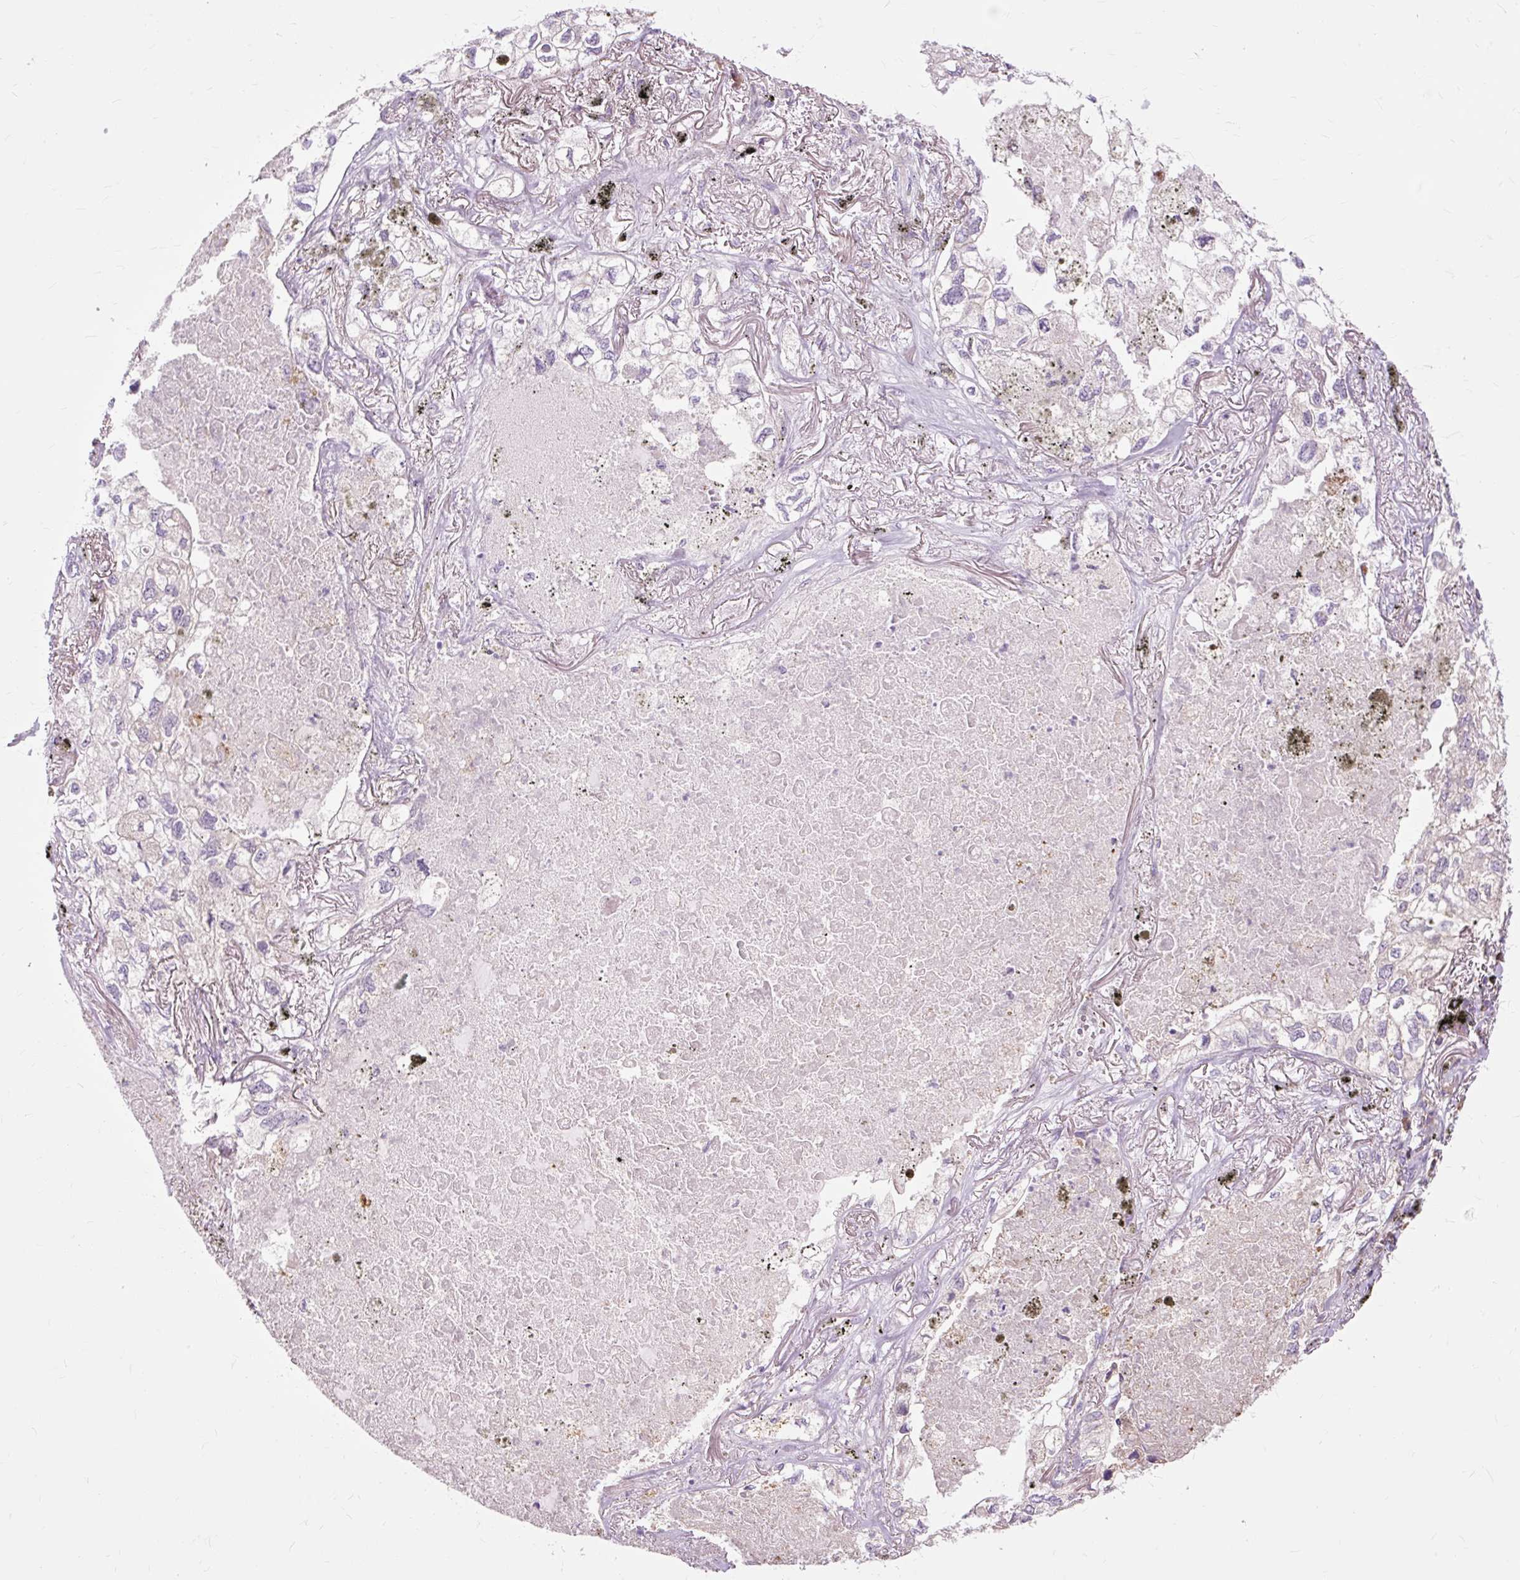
{"staining": {"intensity": "weak", "quantity": "<25%", "location": "cytoplasmic/membranous"}, "tissue": "lung cancer", "cell_type": "Tumor cells", "image_type": "cancer", "snomed": [{"axis": "morphology", "description": "Adenocarcinoma, NOS"}, {"axis": "topography", "description": "Lung"}], "caption": "A histopathology image of human adenocarcinoma (lung) is negative for staining in tumor cells.", "gene": "PDZD2", "patient": {"sex": "male", "age": 65}}